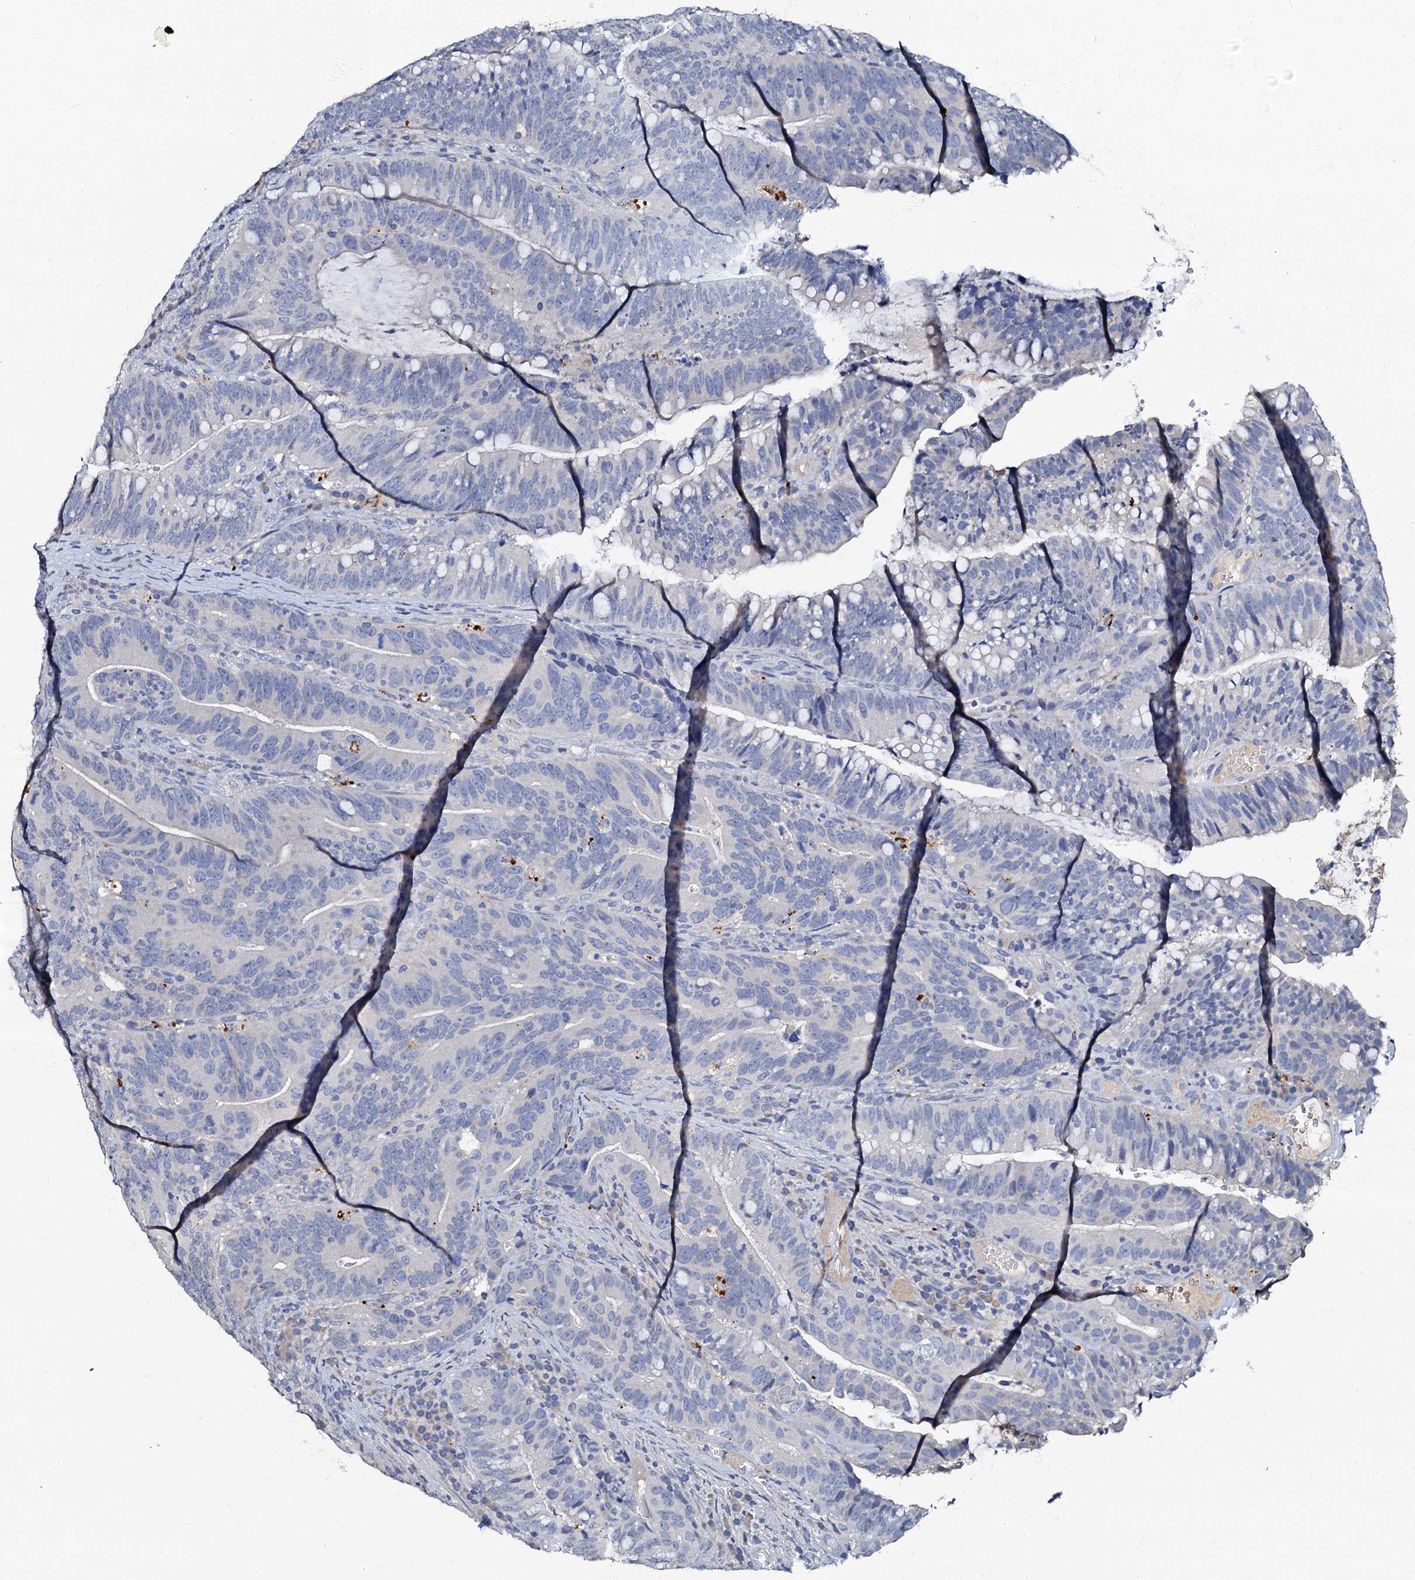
{"staining": {"intensity": "negative", "quantity": "none", "location": "none"}, "tissue": "colorectal cancer", "cell_type": "Tumor cells", "image_type": "cancer", "snomed": [{"axis": "morphology", "description": "Adenocarcinoma, NOS"}, {"axis": "topography", "description": "Colon"}], "caption": "This is a photomicrograph of immunohistochemistry staining of colorectal cancer, which shows no positivity in tumor cells.", "gene": "OLAH", "patient": {"sex": "female", "age": 66}}